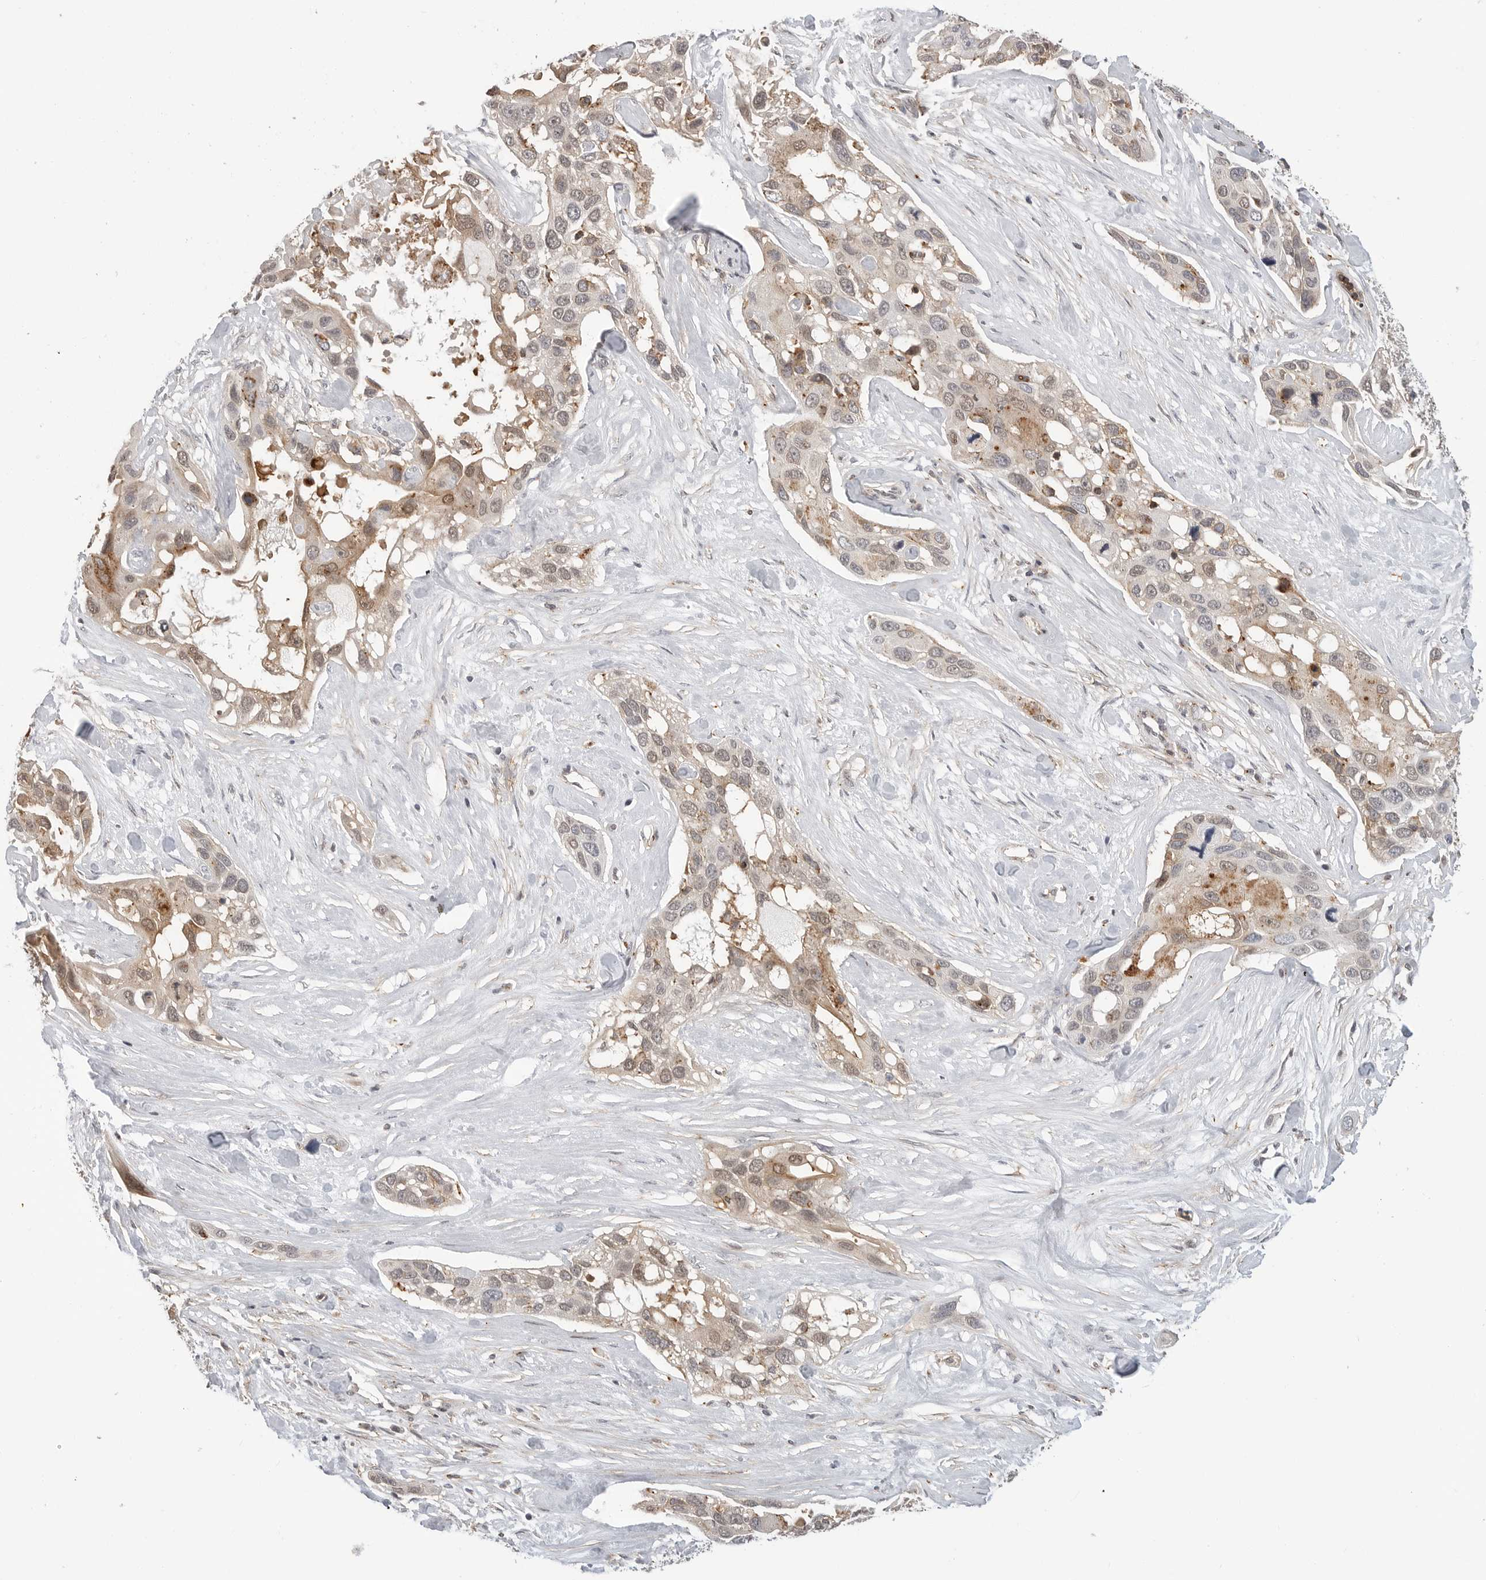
{"staining": {"intensity": "moderate", "quantity": "<25%", "location": "cytoplasmic/membranous"}, "tissue": "pancreatic cancer", "cell_type": "Tumor cells", "image_type": "cancer", "snomed": [{"axis": "morphology", "description": "Adenocarcinoma, NOS"}, {"axis": "topography", "description": "Pancreas"}], "caption": "Immunohistochemistry (IHC) (DAB) staining of pancreatic cancer reveals moderate cytoplasmic/membranous protein positivity in approximately <25% of tumor cells. (DAB (3,3'-diaminobenzidine) = brown stain, brightfield microscopy at high magnification).", "gene": "ANXA11", "patient": {"sex": "female", "age": 60}}